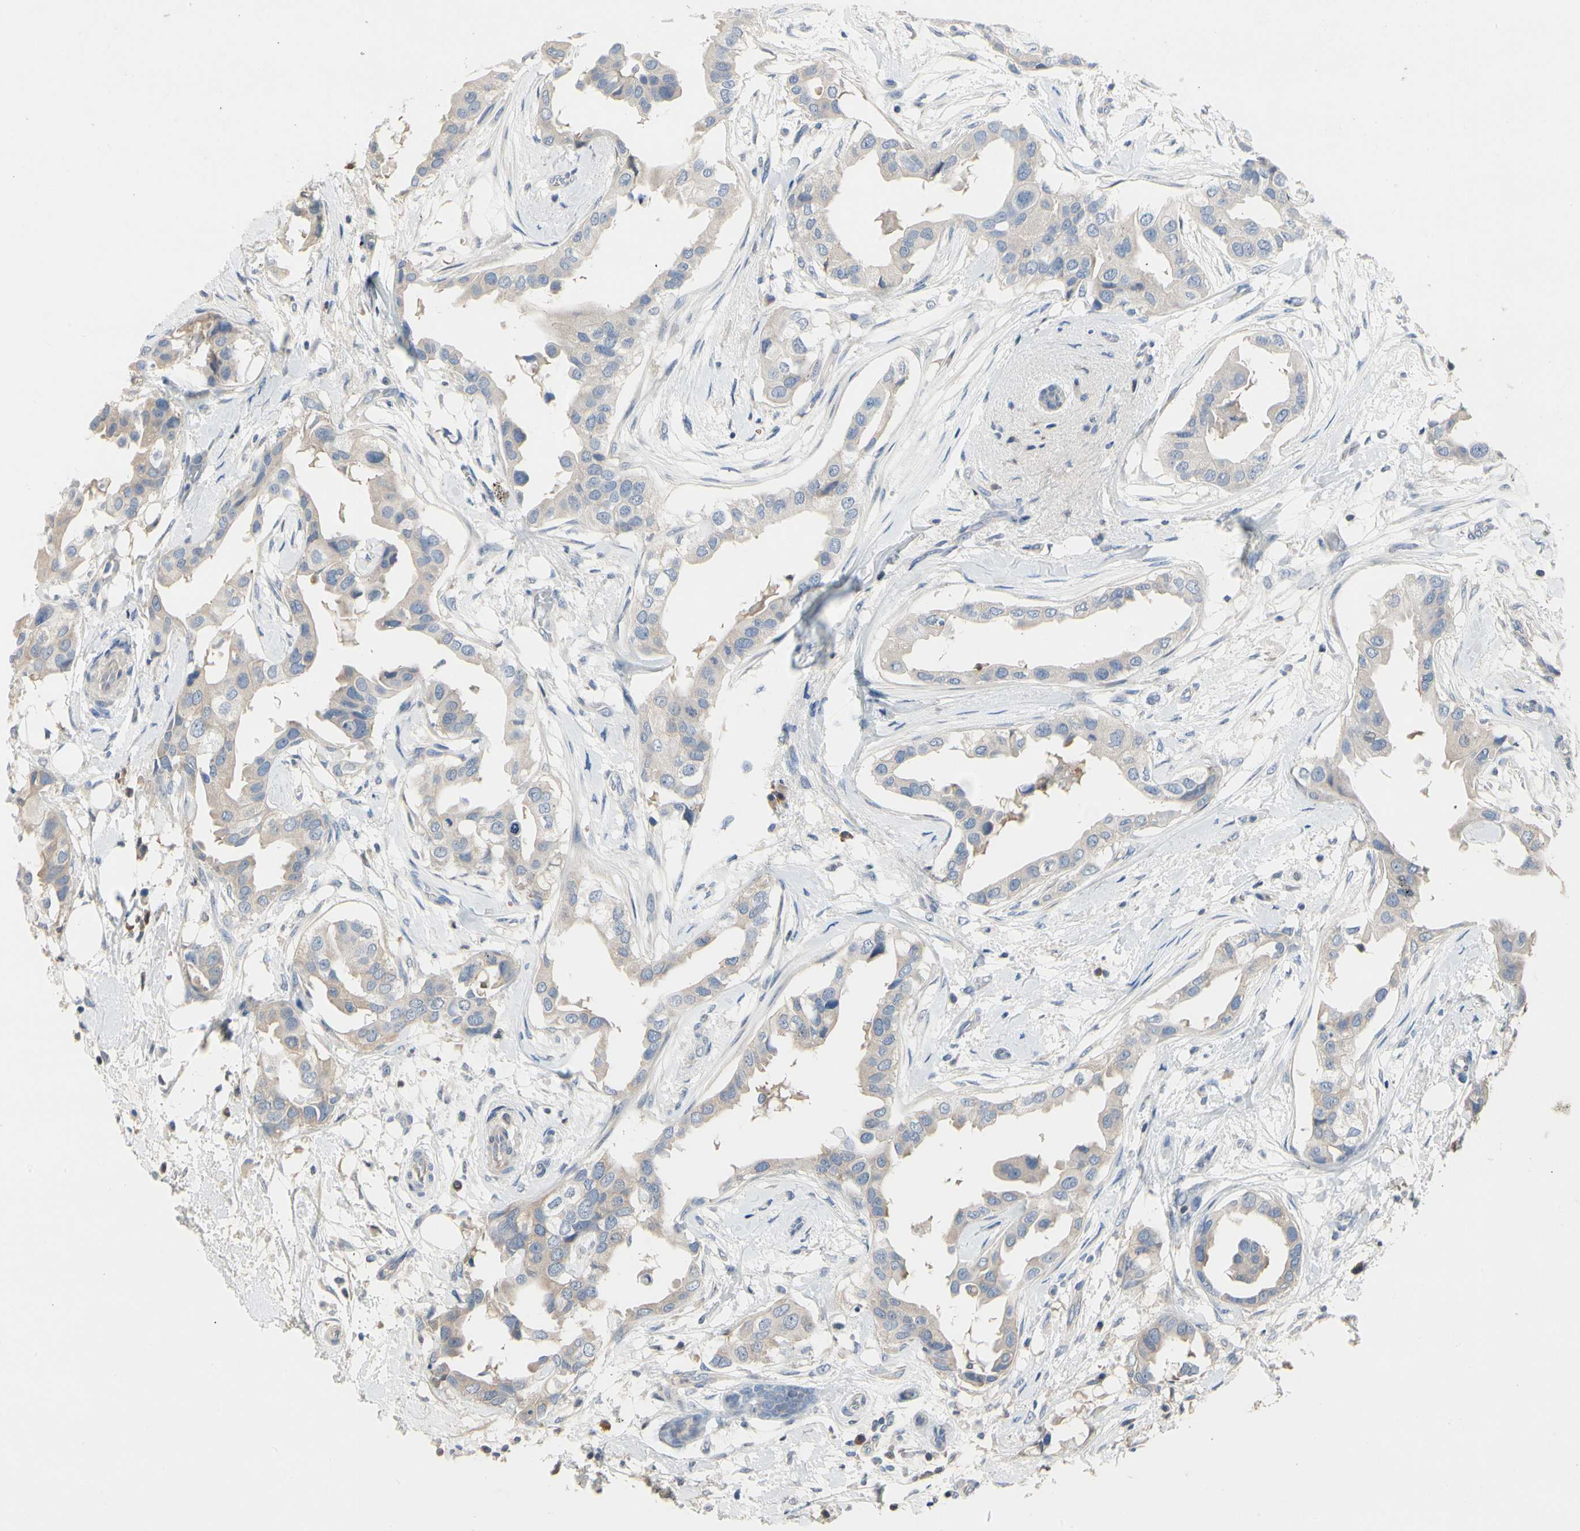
{"staining": {"intensity": "negative", "quantity": "none", "location": "none"}, "tissue": "breast cancer", "cell_type": "Tumor cells", "image_type": "cancer", "snomed": [{"axis": "morphology", "description": "Duct carcinoma"}, {"axis": "topography", "description": "Breast"}], "caption": "Breast cancer was stained to show a protein in brown. There is no significant positivity in tumor cells.", "gene": "ECRG4", "patient": {"sex": "female", "age": 40}}